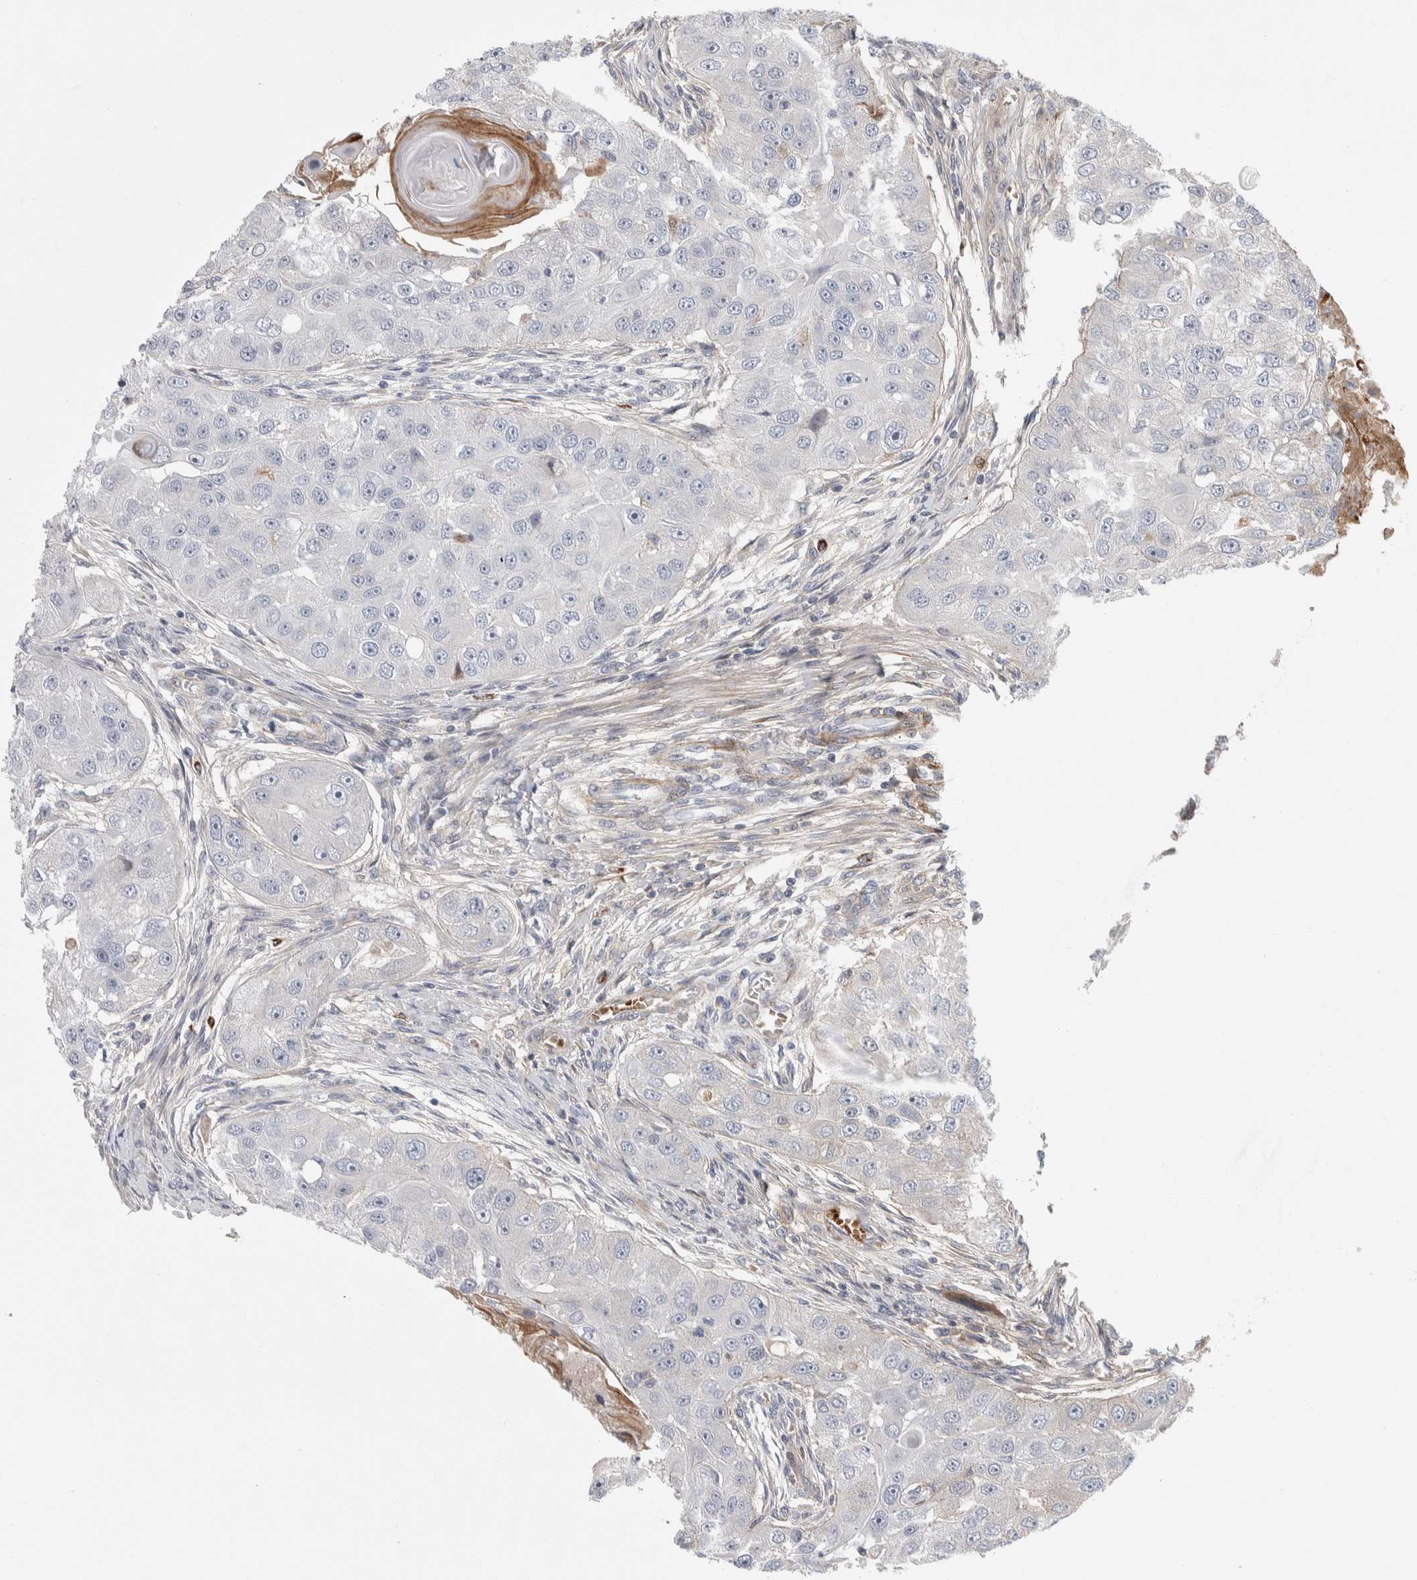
{"staining": {"intensity": "negative", "quantity": "none", "location": "none"}, "tissue": "head and neck cancer", "cell_type": "Tumor cells", "image_type": "cancer", "snomed": [{"axis": "morphology", "description": "Normal tissue, NOS"}, {"axis": "morphology", "description": "Squamous cell carcinoma, NOS"}, {"axis": "topography", "description": "Skeletal muscle"}, {"axis": "topography", "description": "Head-Neck"}], "caption": "This is an IHC image of human head and neck squamous cell carcinoma. There is no expression in tumor cells.", "gene": "PSMG3", "patient": {"sex": "male", "age": 51}}